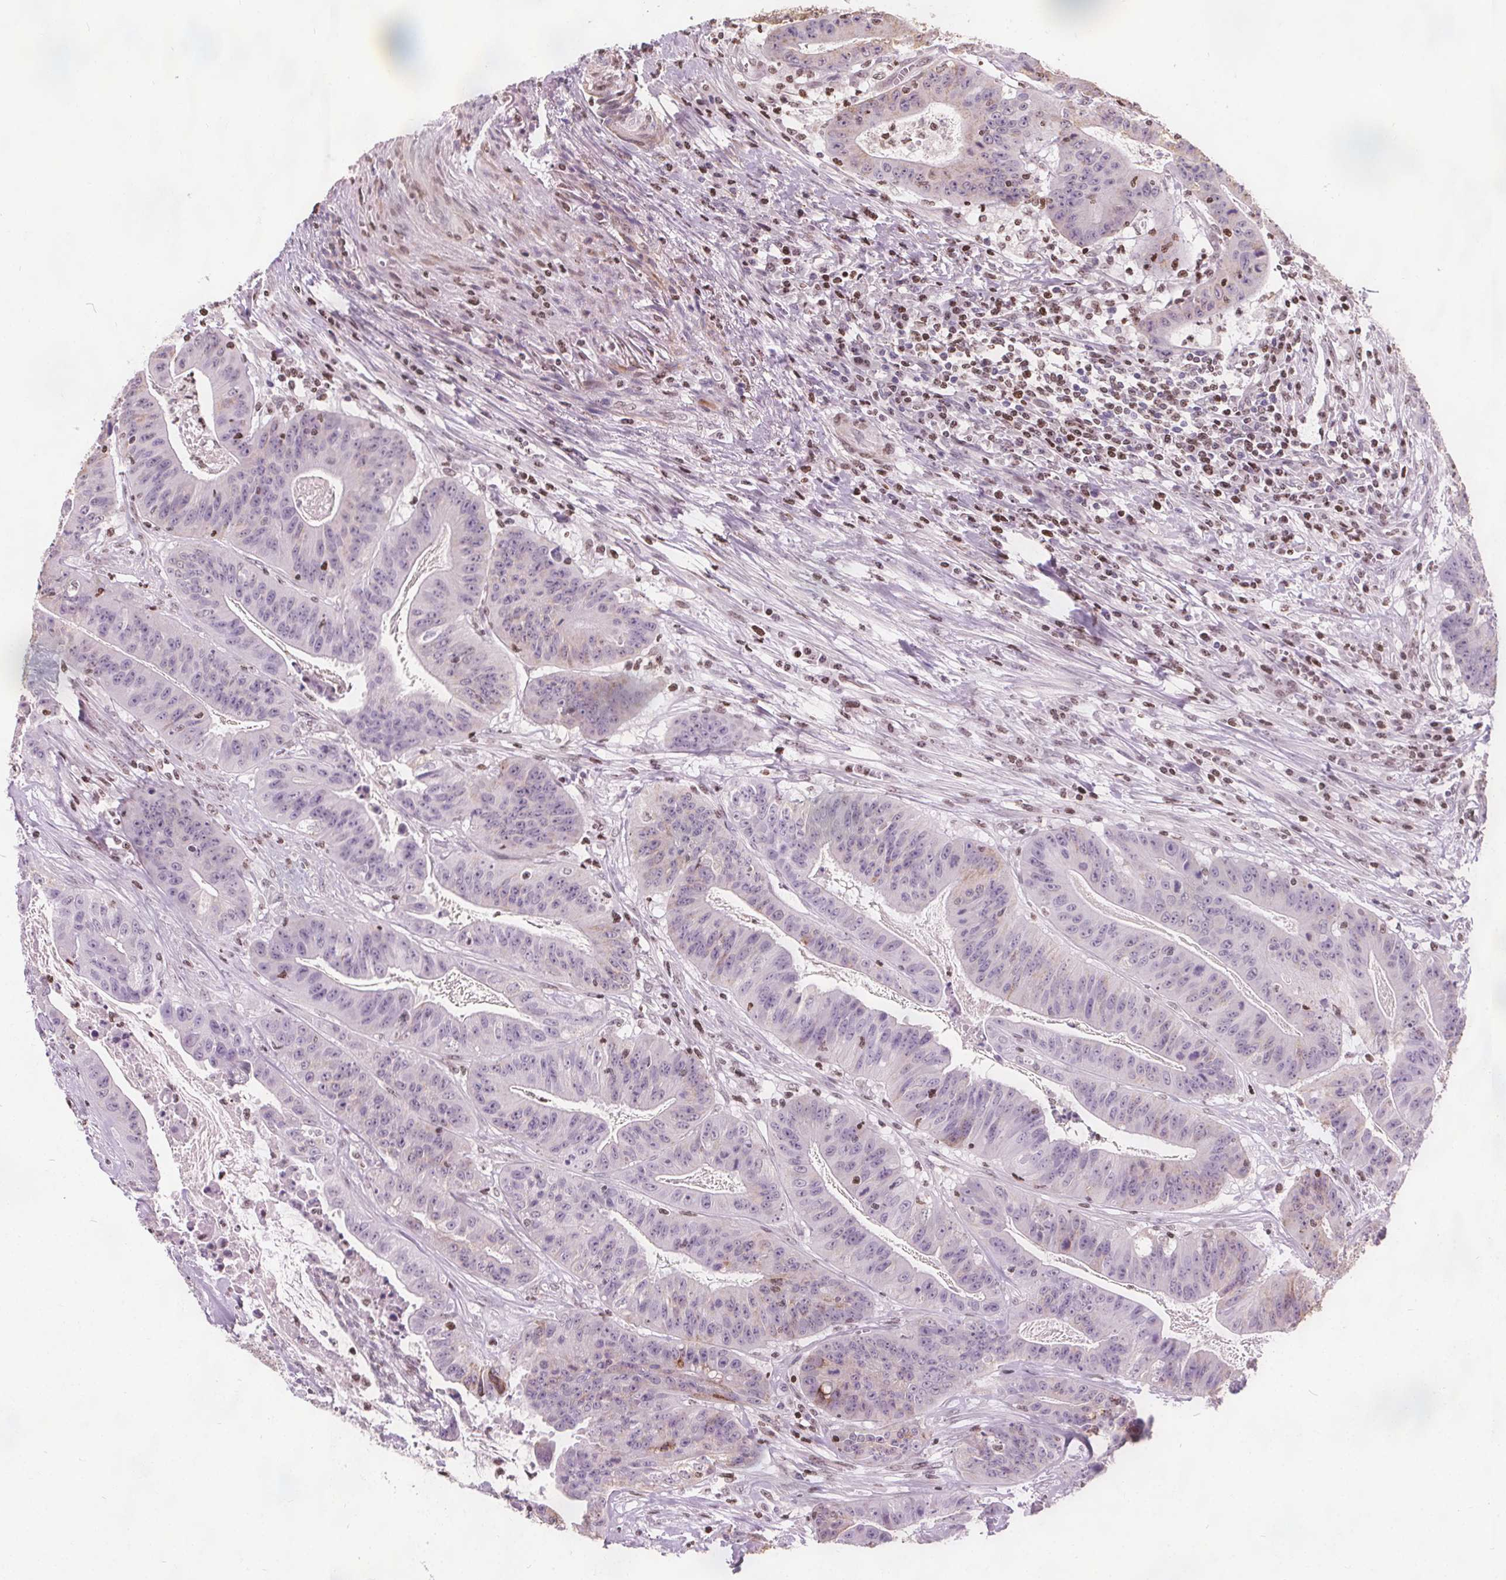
{"staining": {"intensity": "weak", "quantity": "<25%", "location": "cytoplasmic/membranous"}, "tissue": "colorectal cancer", "cell_type": "Tumor cells", "image_type": "cancer", "snomed": [{"axis": "morphology", "description": "Adenocarcinoma, NOS"}, {"axis": "topography", "description": "Colon"}], "caption": "The histopathology image reveals no significant staining in tumor cells of adenocarcinoma (colorectal). The staining was performed using DAB to visualize the protein expression in brown, while the nuclei were stained in blue with hematoxylin (Magnification: 20x).", "gene": "ISLR2", "patient": {"sex": "male", "age": 33}}